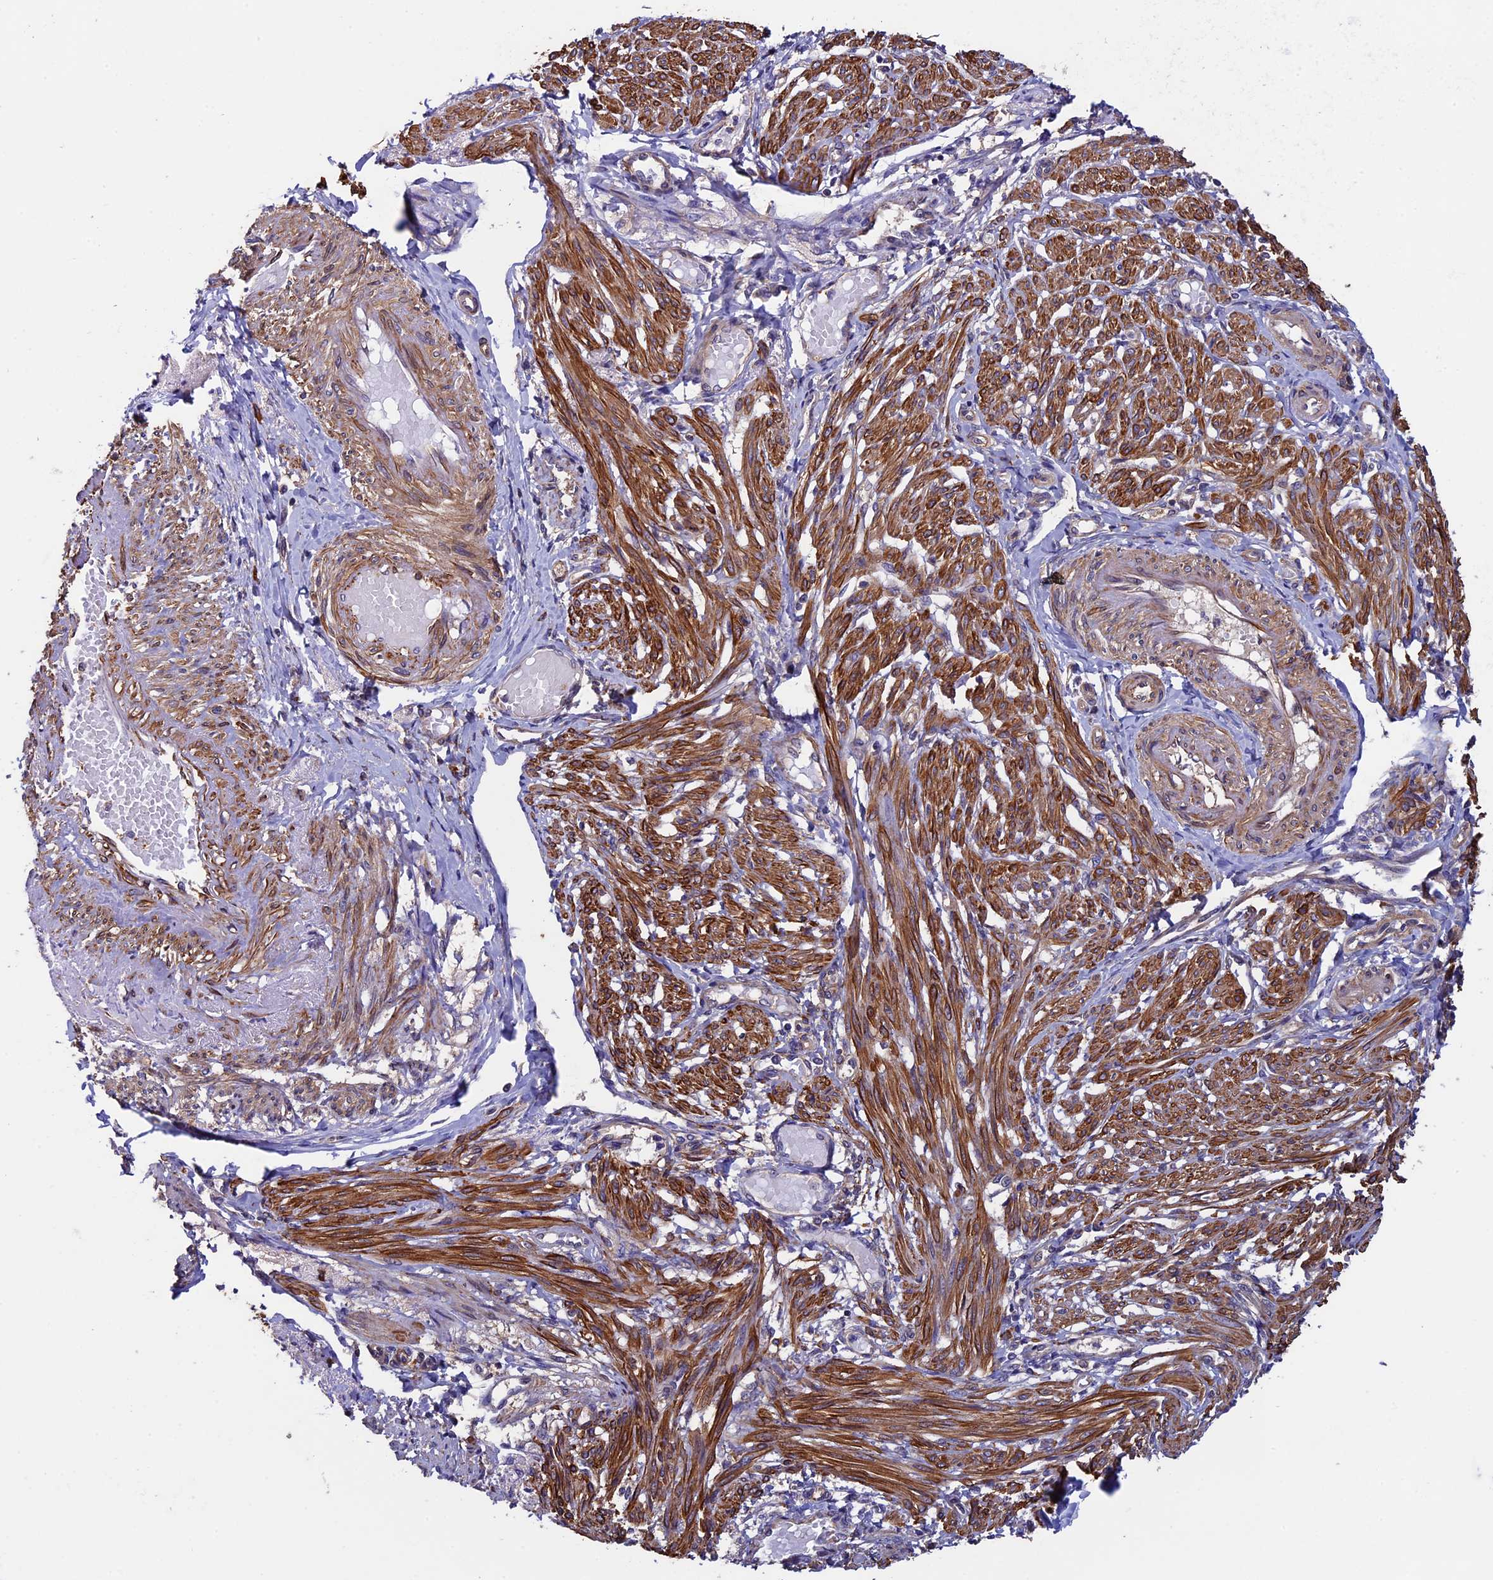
{"staining": {"intensity": "moderate", "quantity": ">75%", "location": "cytoplasmic/membranous"}, "tissue": "smooth muscle", "cell_type": "Smooth muscle cells", "image_type": "normal", "snomed": [{"axis": "morphology", "description": "Normal tissue, NOS"}, {"axis": "topography", "description": "Smooth muscle"}], "caption": "Protein staining of unremarkable smooth muscle reveals moderate cytoplasmic/membranous staining in about >75% of smooth muscle cells.", "gene": "SLC9A5", "patient": {"sex": "female", "age": 39}}